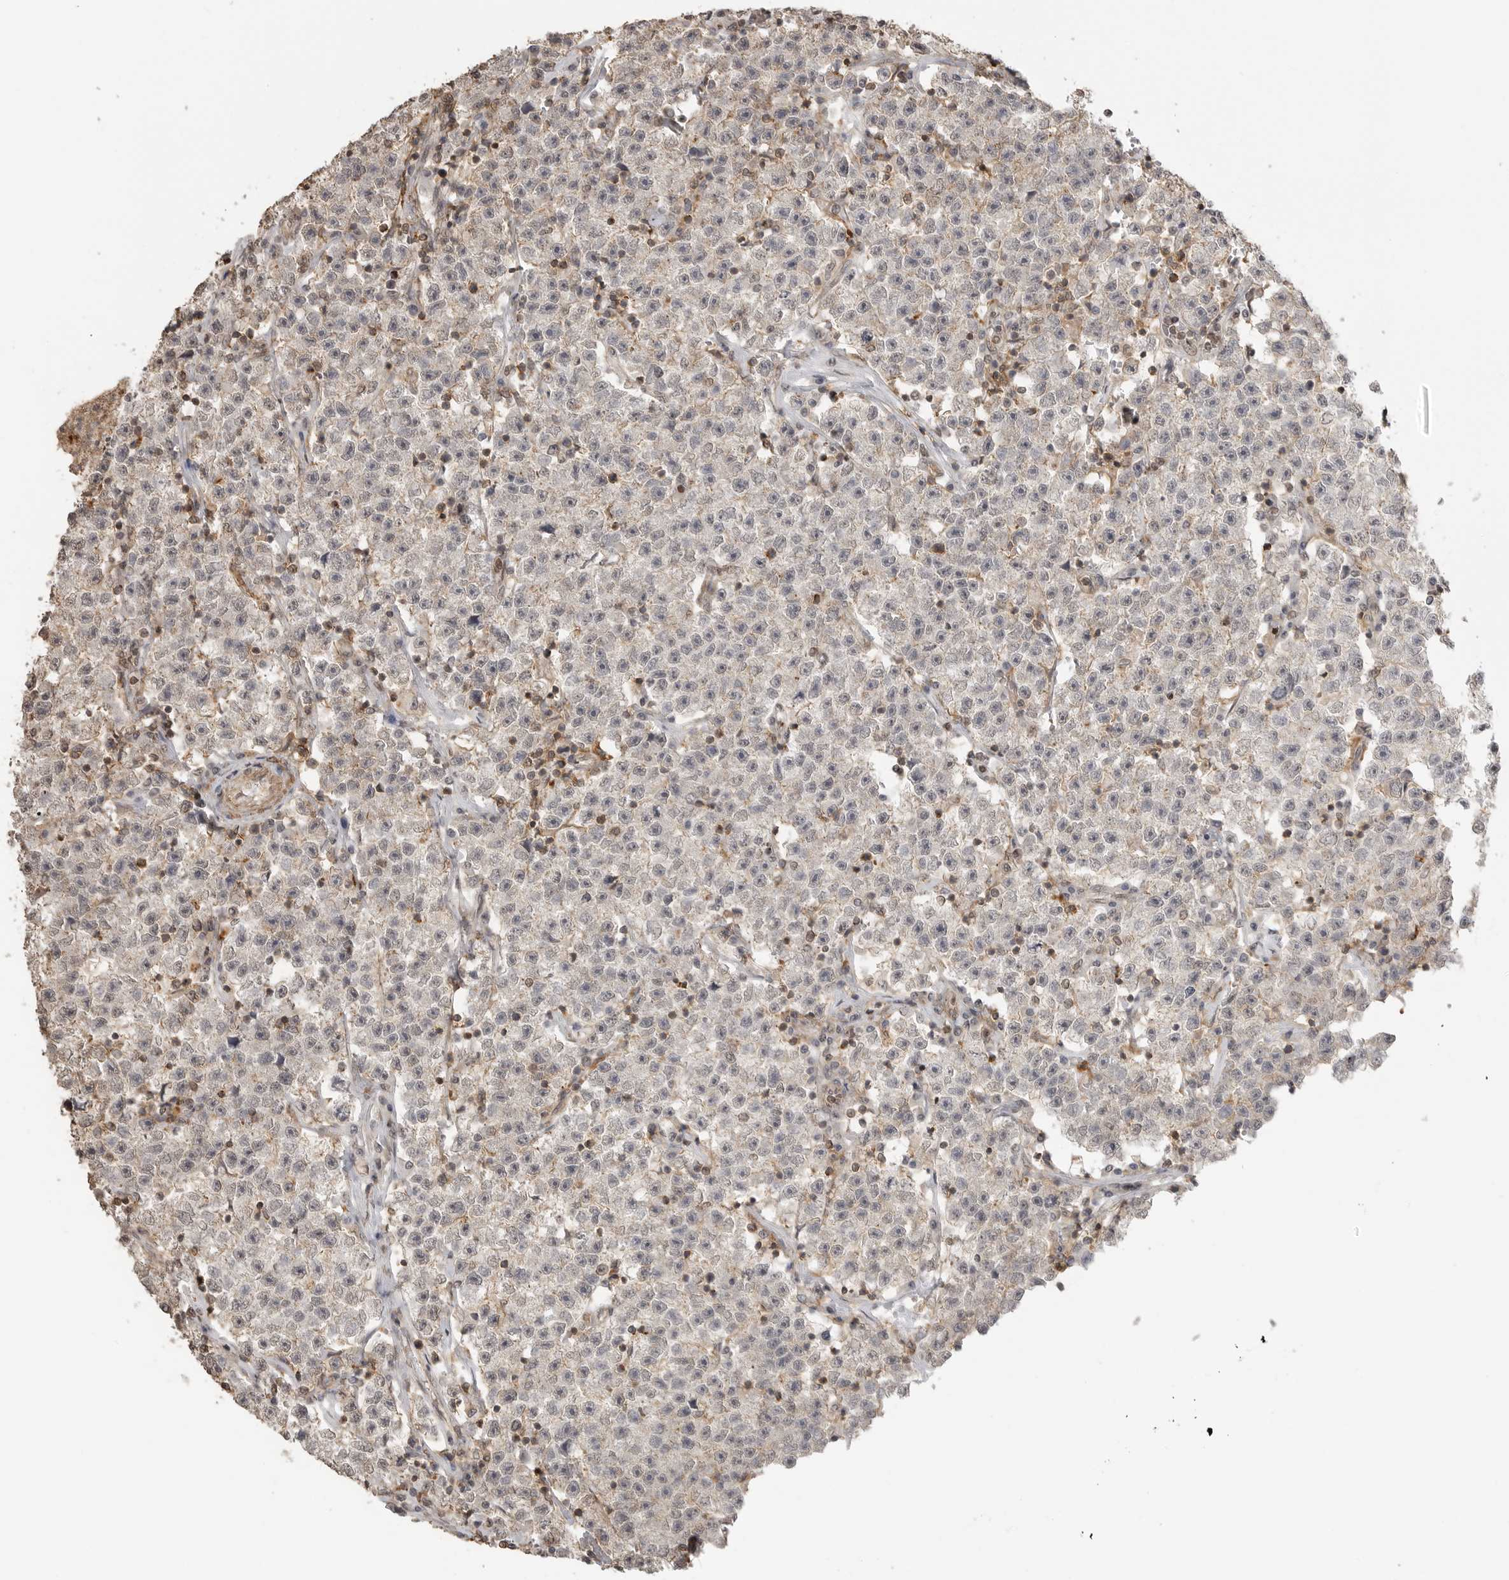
{"staining": {"intensity": "negative", "quantity": "none", "location": "none"}, "tissue": "testis cancer", "cell_type": "Tumor cells", "image_type": "cancer", "snomed": [{"axis": "morphology", "description": "Seminoma, NOS"}, {"axis": "topography", "description": "Testis"}], "caption": "IHC histopathology image of neoplastic tissue: human testis cancer (seminoma) stained with DAB (3,3'-diaminobenzidine) demonstrates no significant protein staining in tumor cells. (DAB (3,3'-diaminobenzidine) immunohistochemistry (IHC), high magnification).", "gene": "GPC2", "patient": {"sex": "male", "age": 22}}